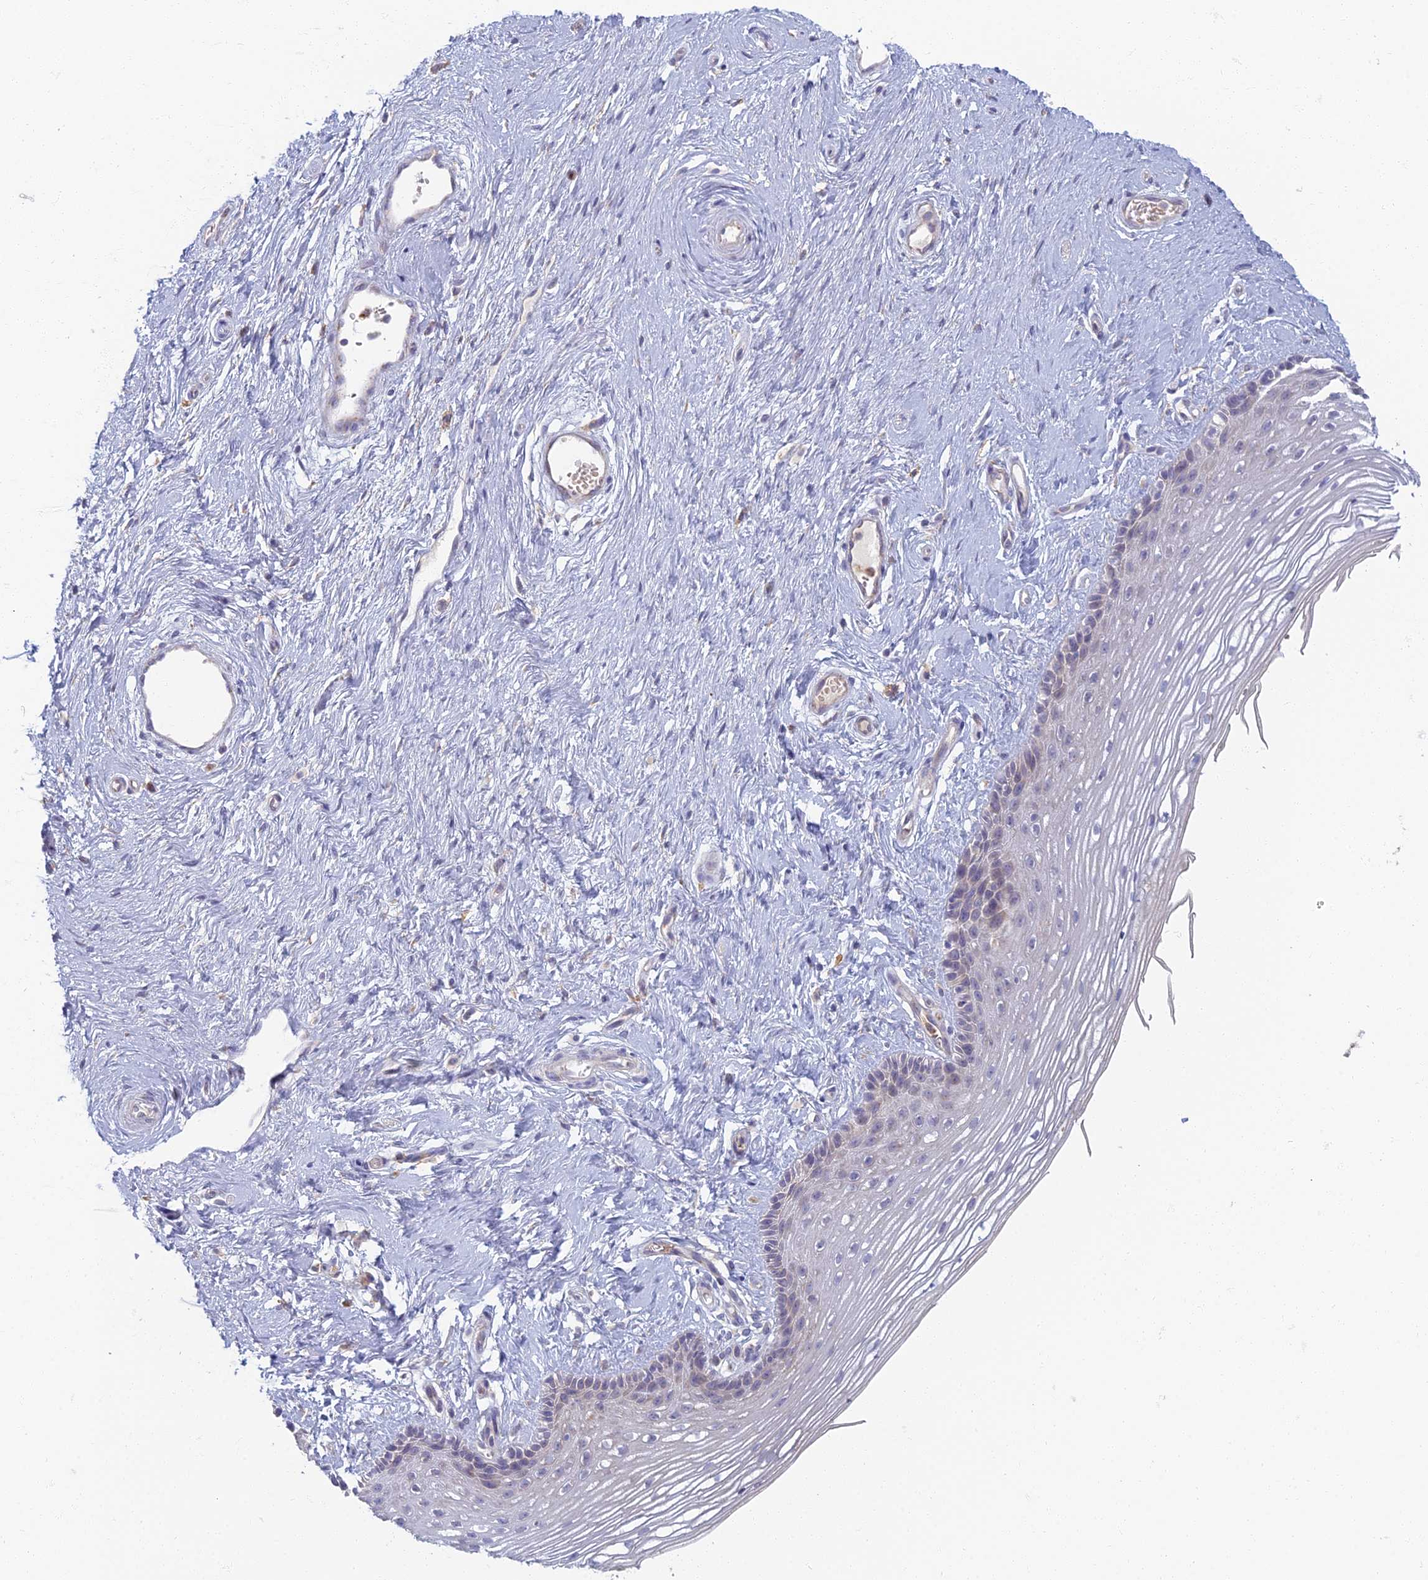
{"staining": {"intensity": "weak", "quantity": "<25%", "location": "cytoplasmic/membranous"}, "tissue": "vagina", "cell_type": "Squamous epithelial cells", "image_type": "normal", "snomed": [{"axis": "morphology", "description": "Normal tissue, NOS"}, {"axis": "topography", "description": "Vagina"}], "caption": "A histopathology image of vagina stained for a protein displays no brown staining in squamous epithelial cells. (DAB immunohistochemistry visualized using brightfield microscopy, high magnification).", "gene": "PROX2", "patient": {"sex": "female", "age": 46}}